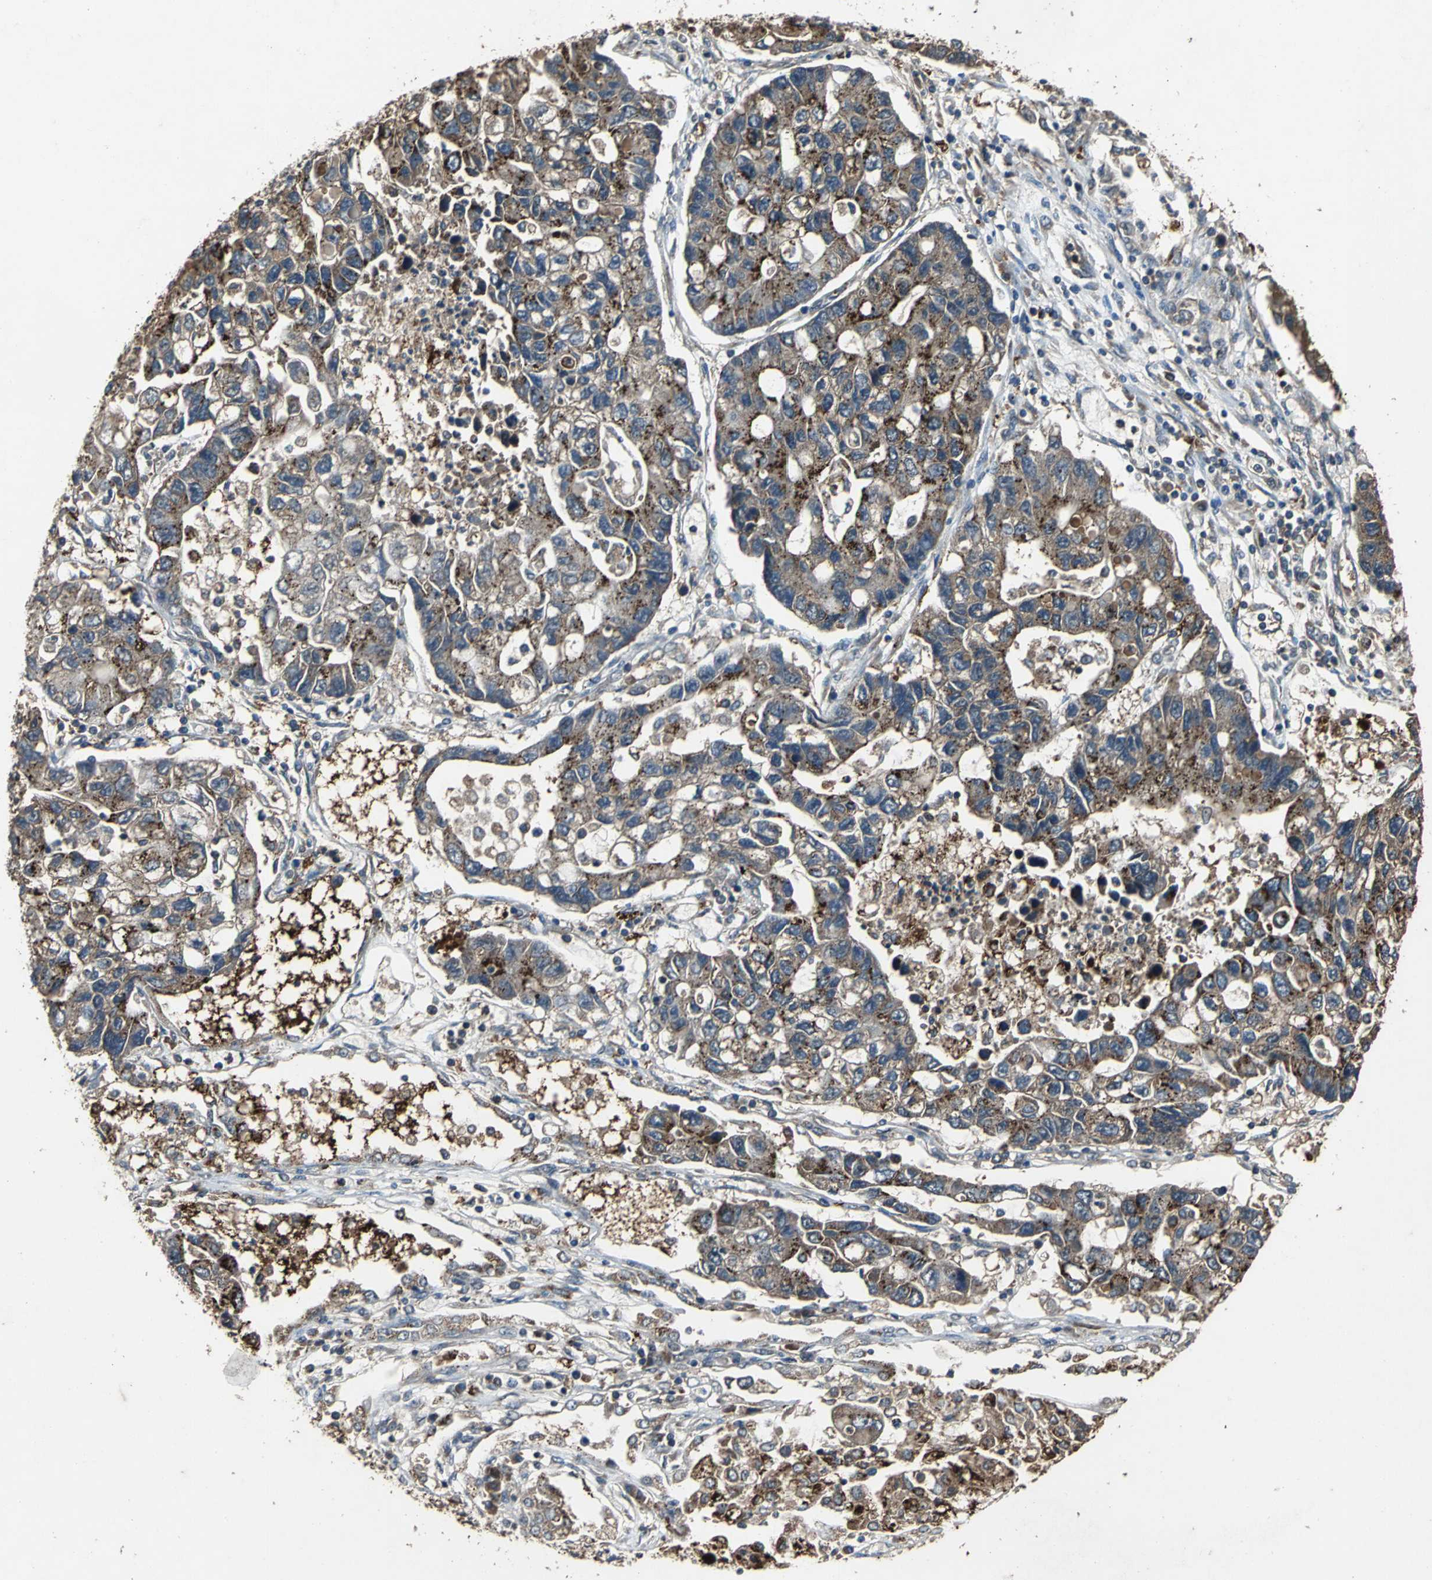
{"staining": {"intensity": "strong", "quantity": ">75%", "location": "cytoplasmic/membranous"}, "tissue": "lung cancer", "cell_type": "Tumor cells", "image_type": "cancer", "snomed": [{"axis": "morphology", "description": "Adenocarcinoma, NOS"}, {"axis": "topography", "description": "Lung"}], "caption": "Lung cancer stained for a protein displays strong cytoplasmic/membranous positivity in tumor cells.", "gene": "ZNF608", "patient": {"sex": "female", "age": 51}}